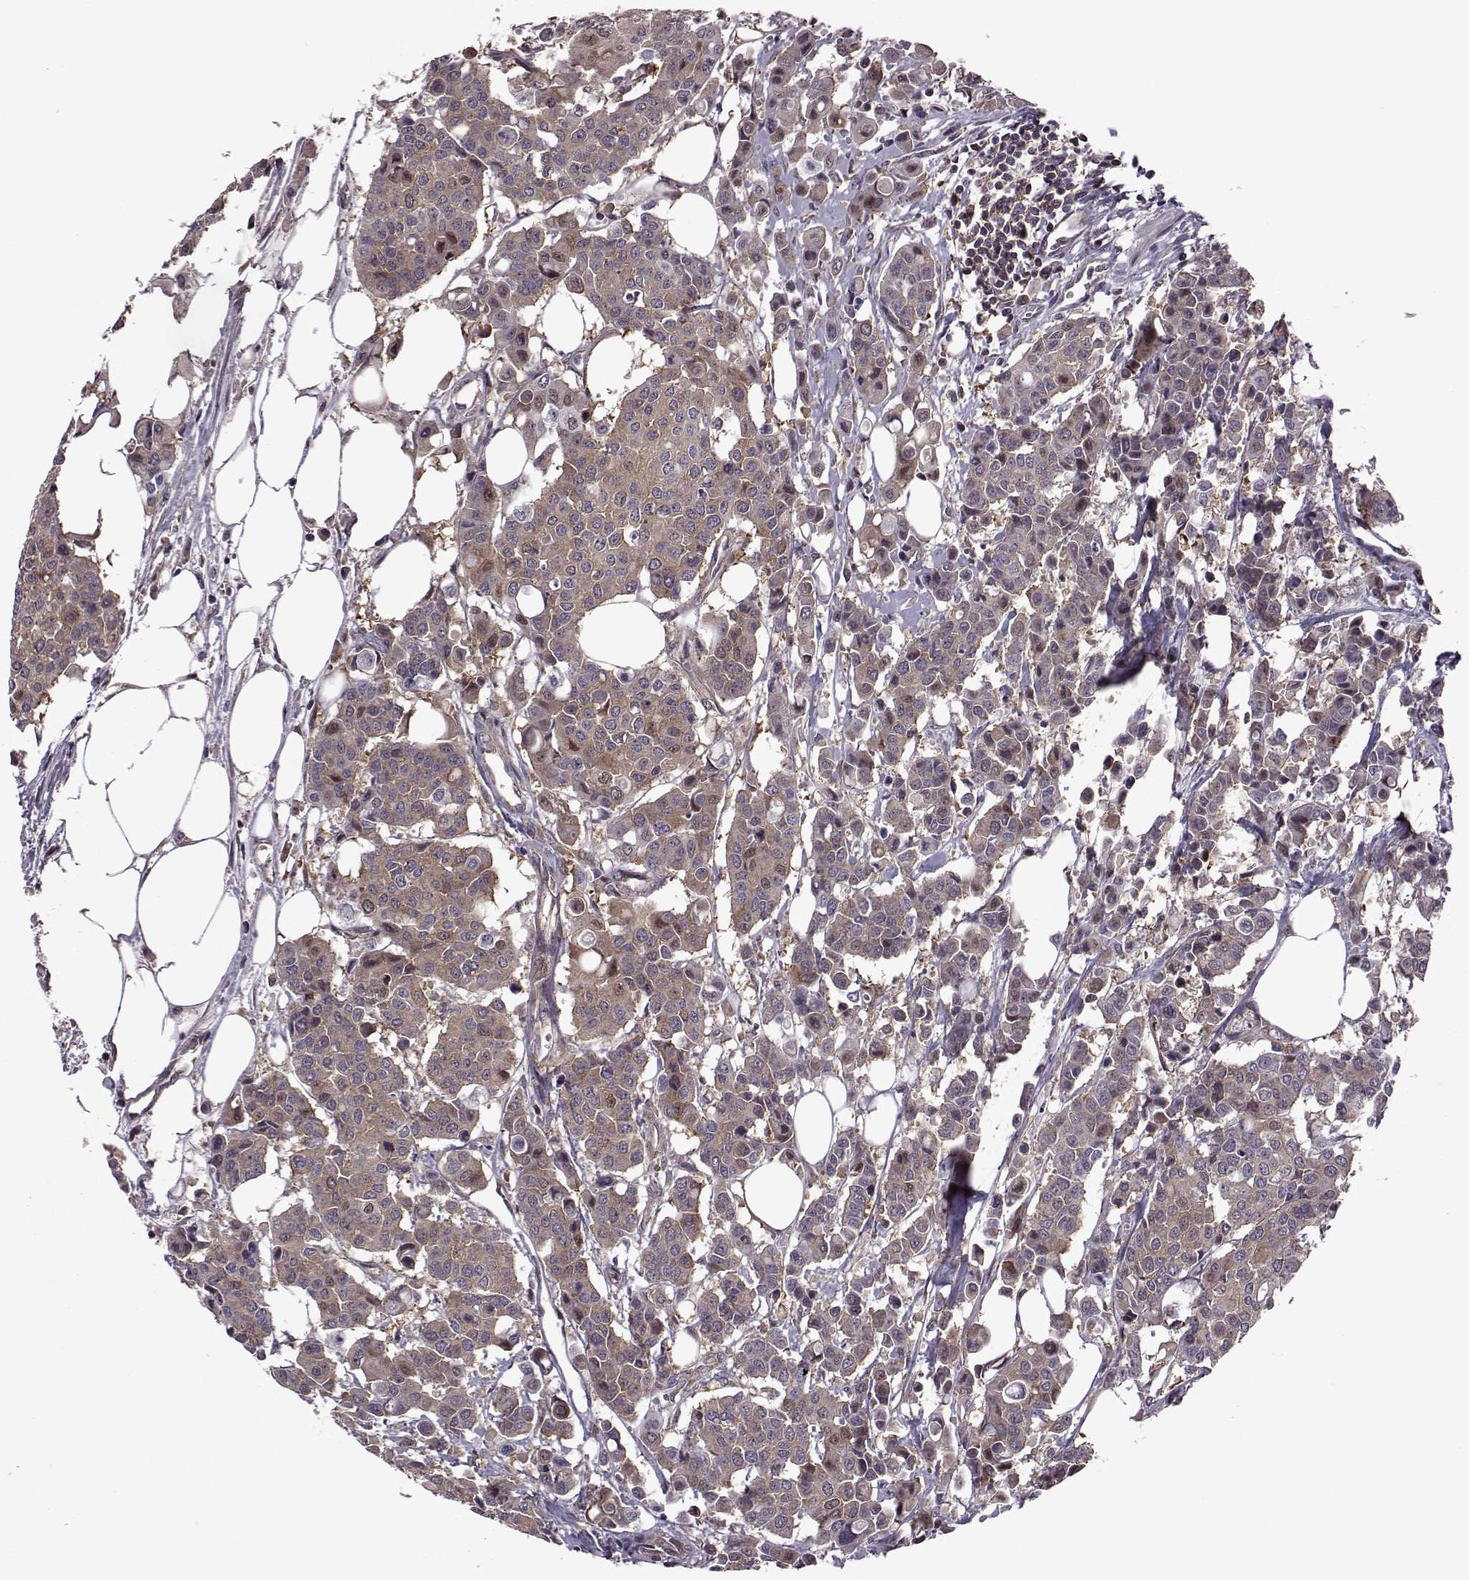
{"staining": {"intensity": "moderate", "quantity": ">75%", "location": "cytoplasmic/membranous"}, "tissue": "carcinoid", "cell_type": "Tumor cells", "image_type": "cancer", "snomed": [{"axis": "morphology", "description": "Carcinoid, malignant, NOS"}, {"axis": "topography", "description": "Colon"}], "caption": "Tumor cells exhibit medium levels of moderate cytoplasmic/membranous expression in about >75% of cells in human carcinoid (malignant). The staining was performed using DAB (3,3'-diaminobenzidine), with brown indicating positive protein expression. Nuclei are stained blue with hematoxylin.", "gene": "URI1", "patient": {"sex": "male", "age": 81}}